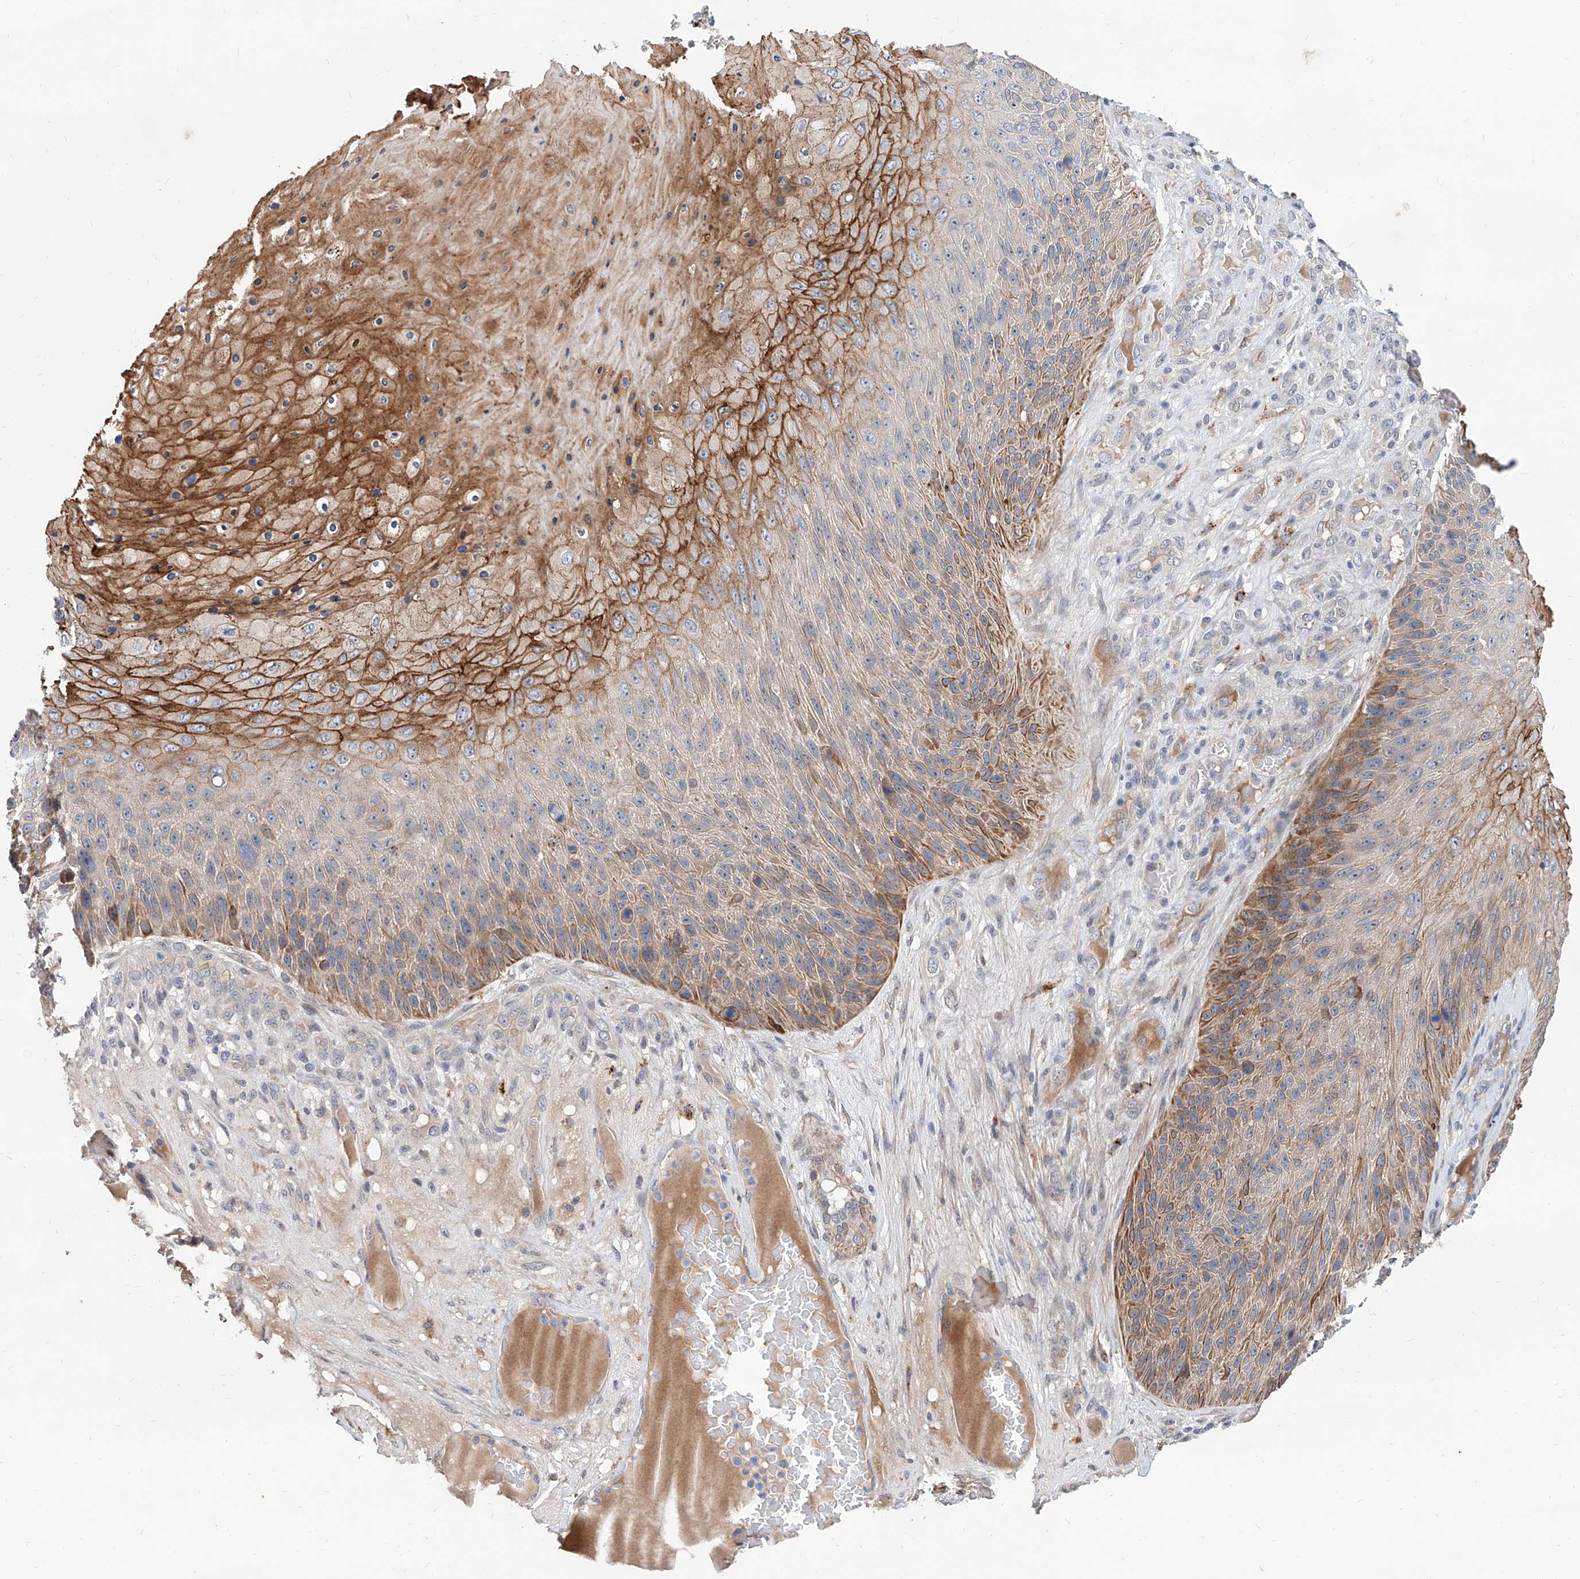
{"staining": {"intensity": "moderate", "quantity": "25%-75%", "location": "cytoplasmic/membranous"}, "tissue": "skin cancer", "cell_type": "Tumor cells", "image_type": "cancer", "snomed": [{"axis": "morphology", "description": "Squamous cell carcinoma, NOS"}, {"axis": "topography", "description": "Skin"}], "caption": "Squamous cell carcinoma (skin) tissue shows moderate cytoplasmic/membranous expression in about 25%-75% of tumor cells, visualized by immunohistochemistry. (DAB (3,3'-diaminobenzidine) IHC, brown staining for protein, blue staining for nuclei).", "gene": "MAGEE2", "patient": {"sex": "female", "age": 88}}